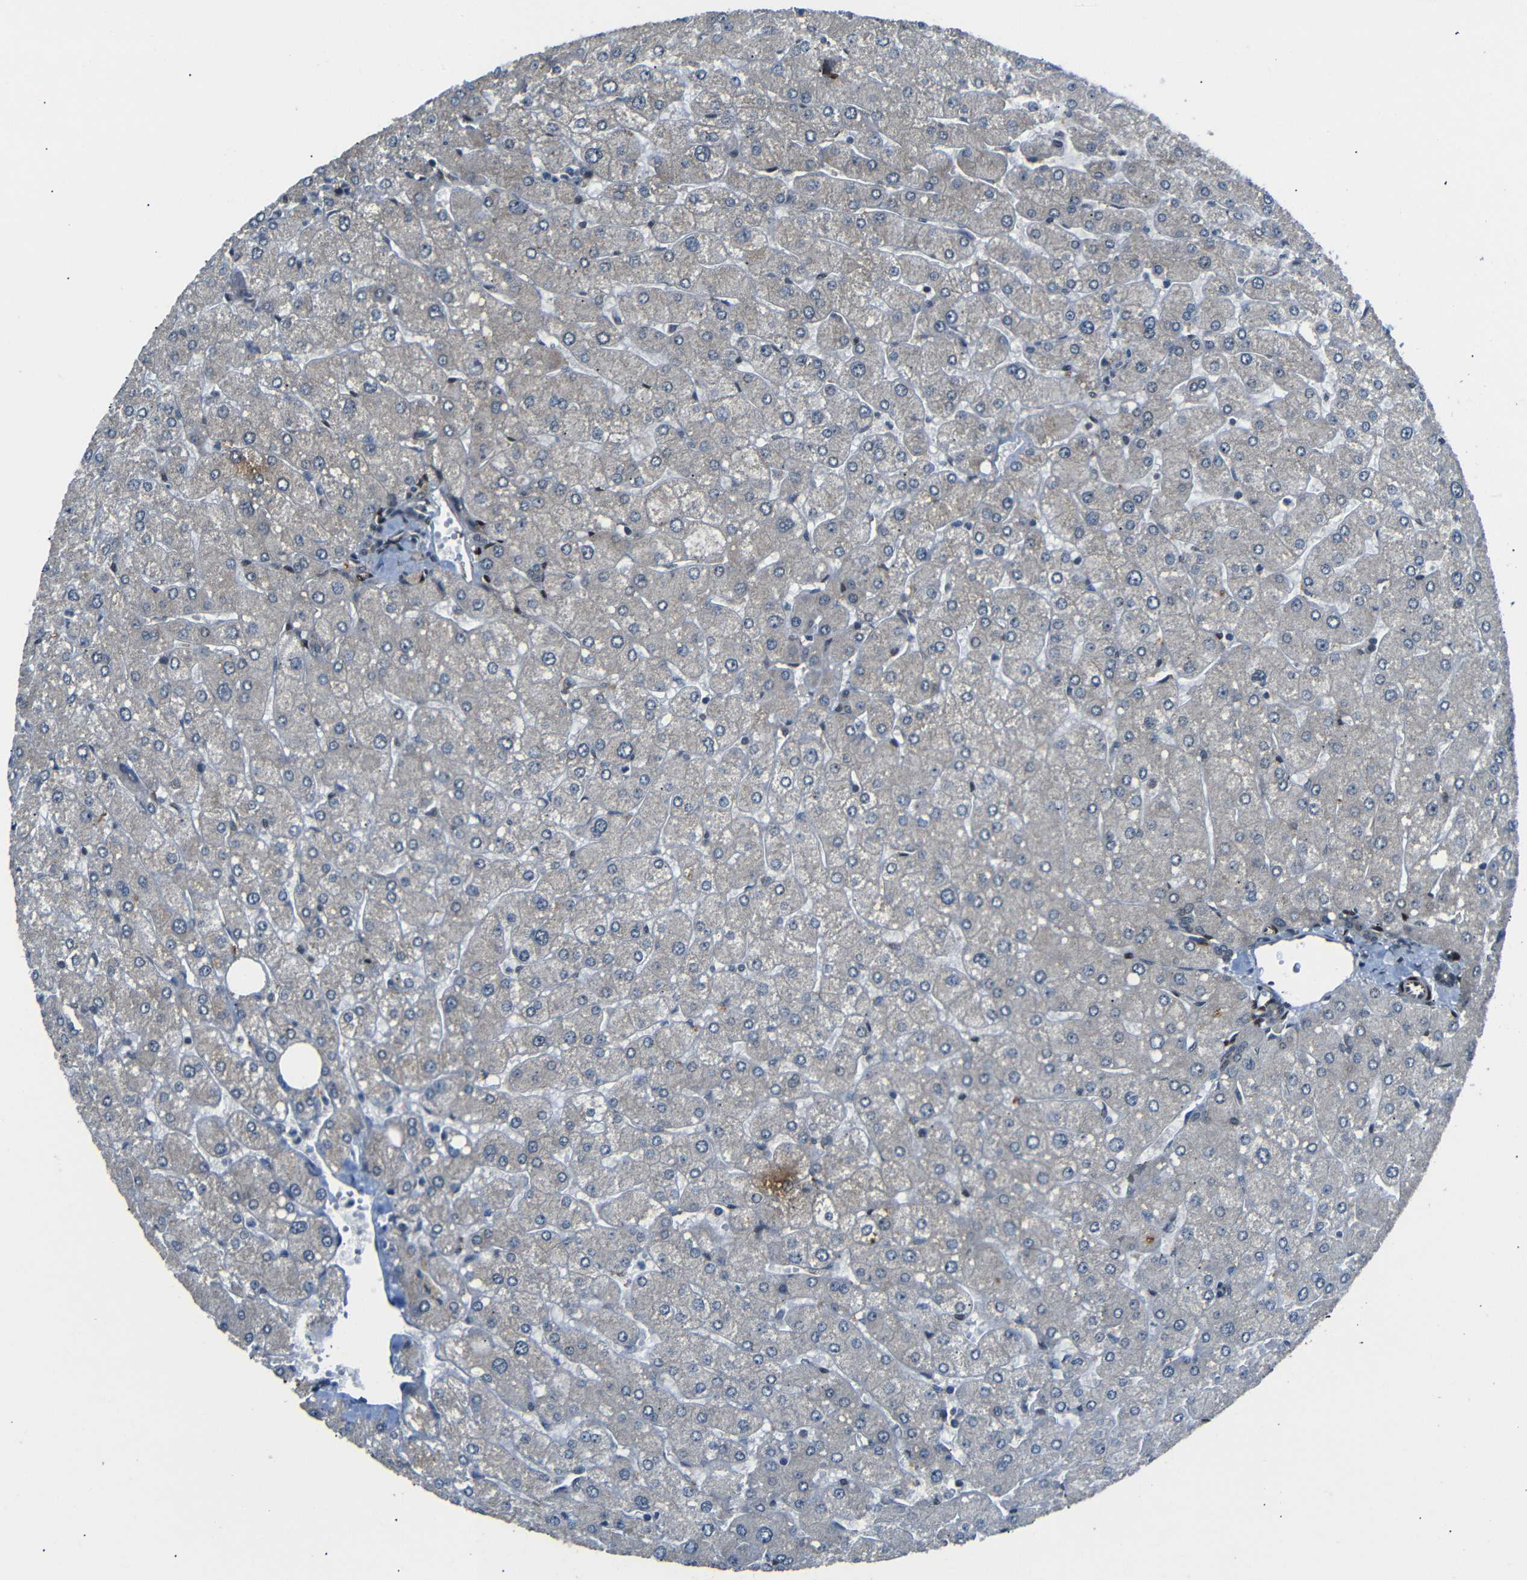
{"staining": {"intensity": "weak", "quantity": ">75%", "location": "cytoplasmic/membranous,nuclear"}, "tissue": "liver", "cell_type": "Cholangiocytes", "image_type": "normal", "snomed": [{"axis": "morphology", "description": "Normal tissue, NOS"}, {"axis": "topography", "description": "Liver"}], "caption": "Protein expression analysis of benign human liver reveals weak cytoplasmic/membranous,nuclear positivity in approximately >75% of cholangiocytes. (IHC, brightfield microscopy, high magnification).", "gene": "TBX2", "patient": {"sex": "male", "age": 55}}